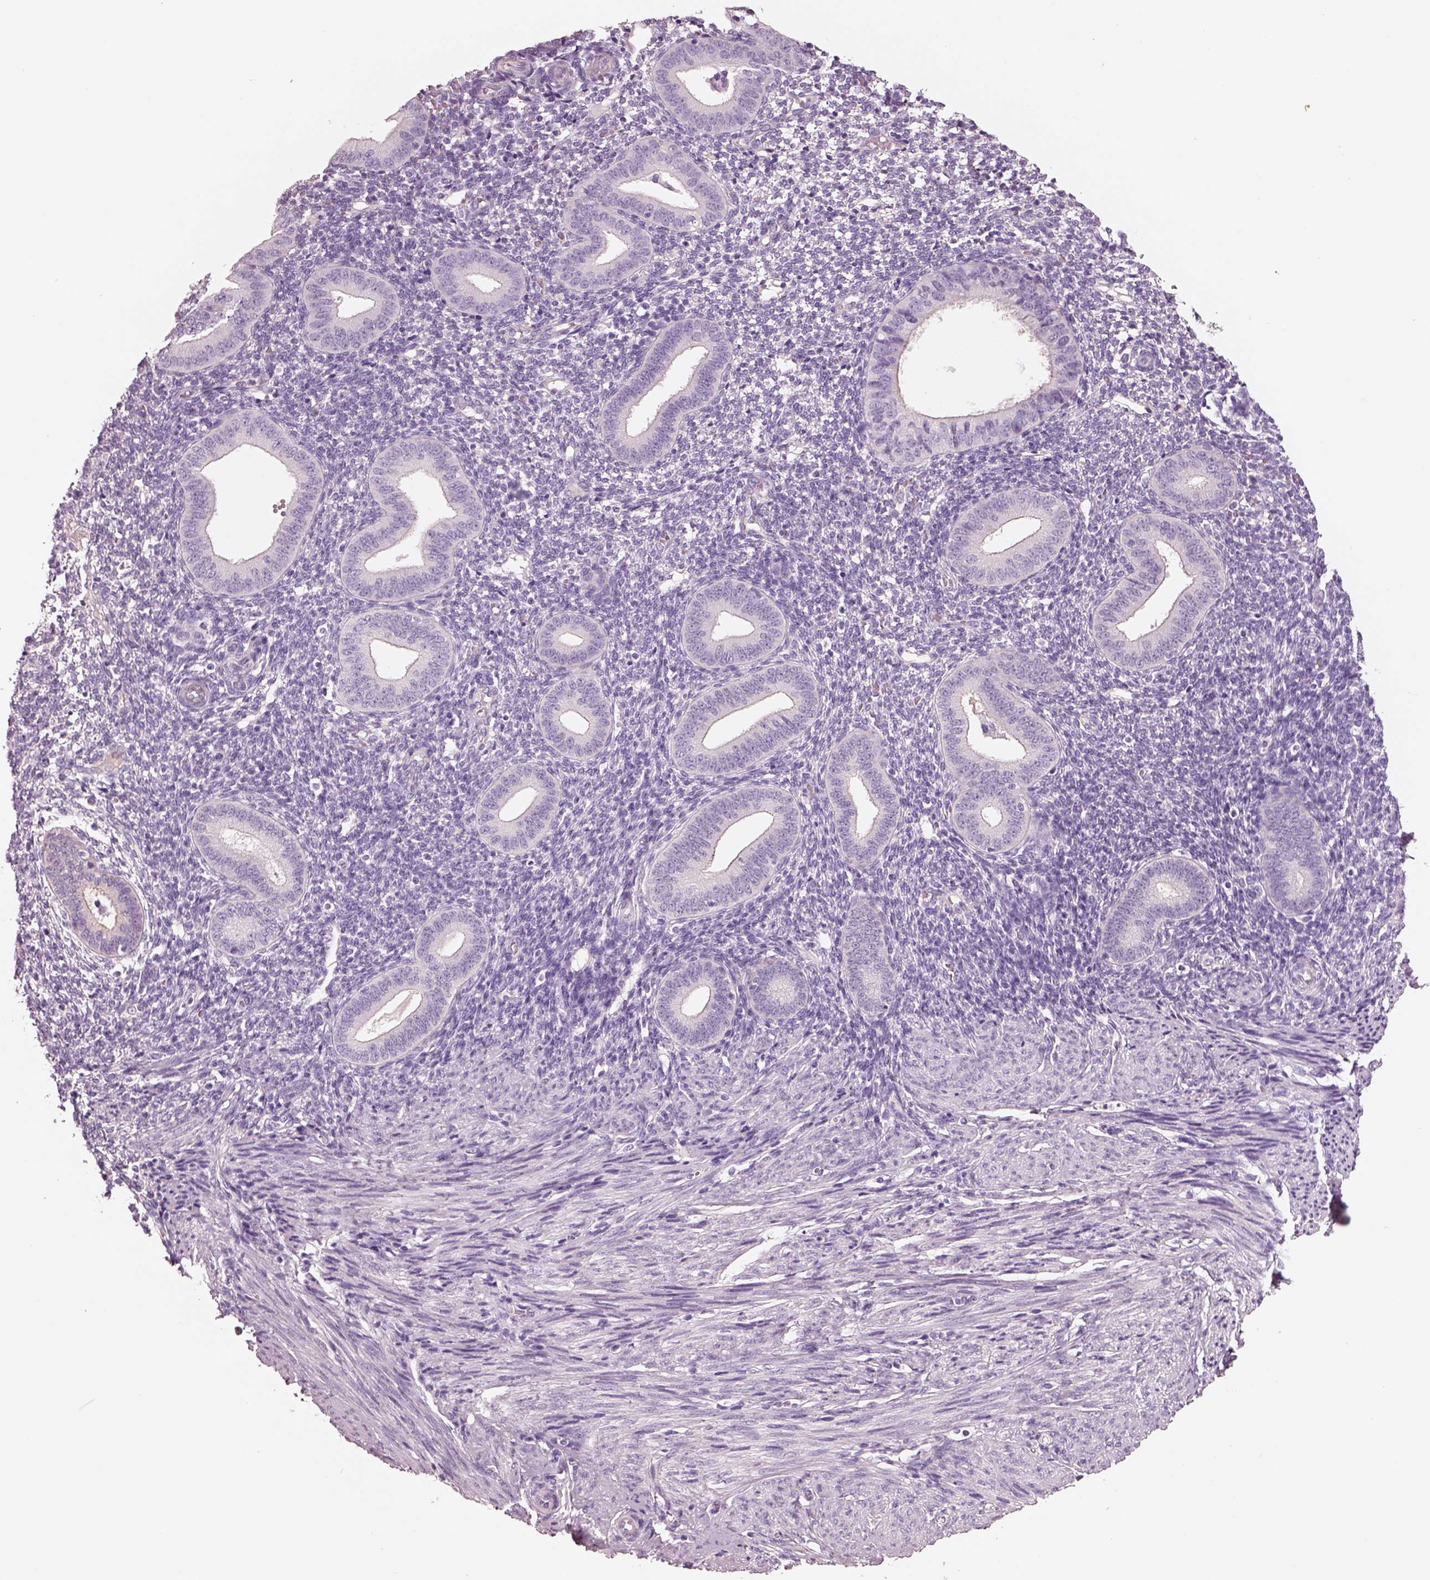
{"staining": {"intensity": "negative", "quantity": "none", "location": "none"}, "tissue": "endometrium", "cell_type": "Cells in endometrial stroma", "image_type": "normal", "snomed": [{"axis": "morphology", "description": "Normal tissue, NOS"}, {"axis": "topography", "description": "Endometrium"}], "caption": "Immunohistochemistry photomicrograph of unremarkable endometrium: human endometrium stained with DAB reveals no significant protein staining in cells in endometrial stroma. Brightfield microscopy of IHC stained with DAB (3,3'-diaminobenzidine) (brown) and hematoxylin (blue), captured at high magnification.", "gene": "IGLL1", "patient": {"sex": "female", "age": 40}}